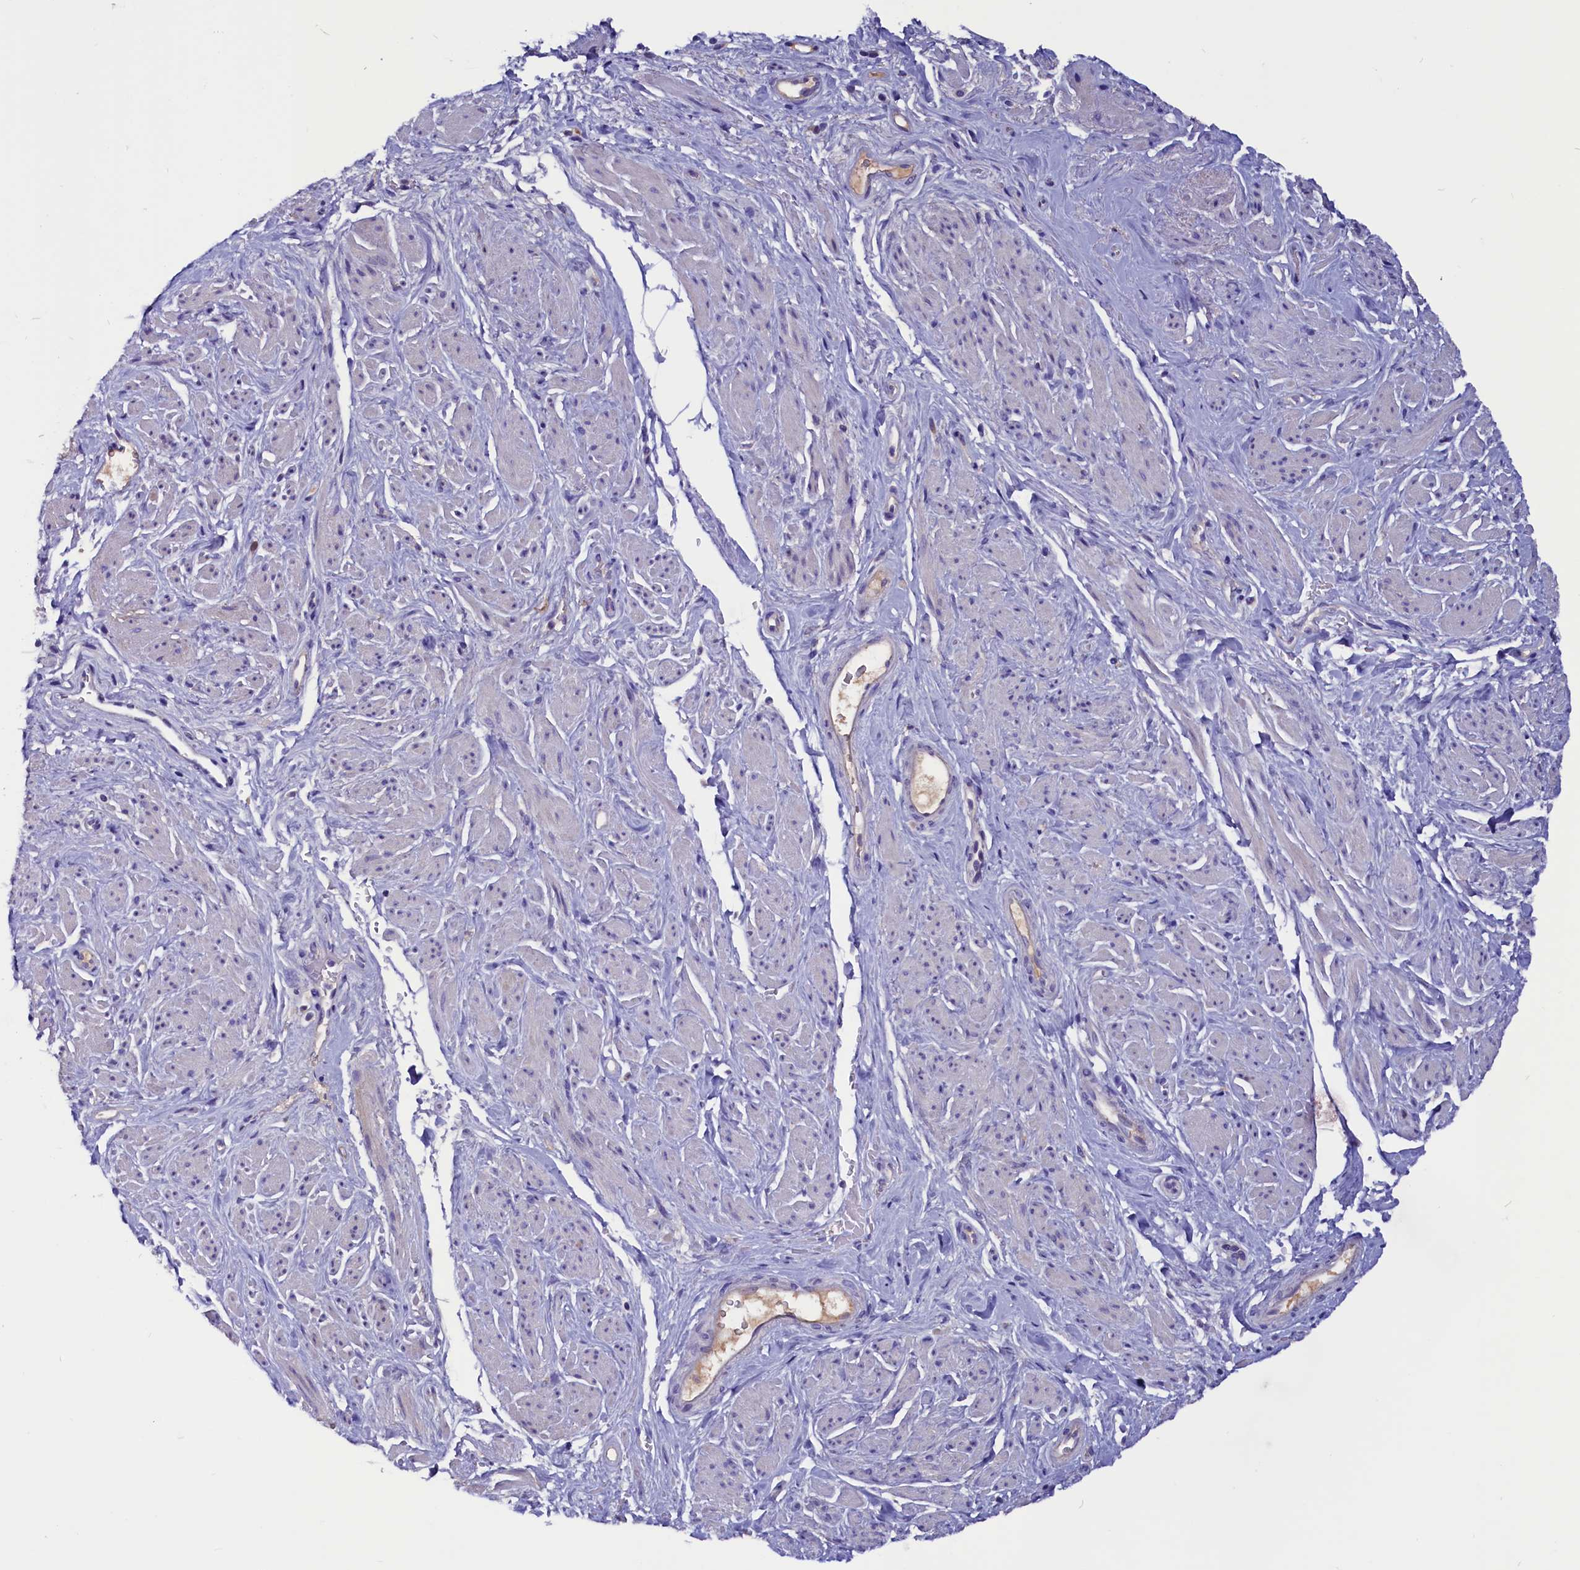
{"staining": {"intensity": "negative", "quantity": "none", "location": "none"}, "tissue": "smooth muscle", "cell_type": "Smooth muscle cells", "image_type": "normal", "snomed": [{"axis": "morphology", "description": "Normal tissue, NOS"}, {"axis": "topography", "description": "Smooth muscle"}, {"axis": "topography", "description": "Peripheral nerve tissue"}], "caption": "This photomicrograph is of normal smooth muscle stained with immunohistochemistry to label a protein in brown with the nuclei are counter-stained blue. There is no expression in smooth muscle cells. Brightfield microscopy of immunohistochemistry stained with DAB (brown) and hematoxylin (blue), captured at high magnification.", "gene": "CCBE1", "patient": {"sex": "male", "age": 69}}